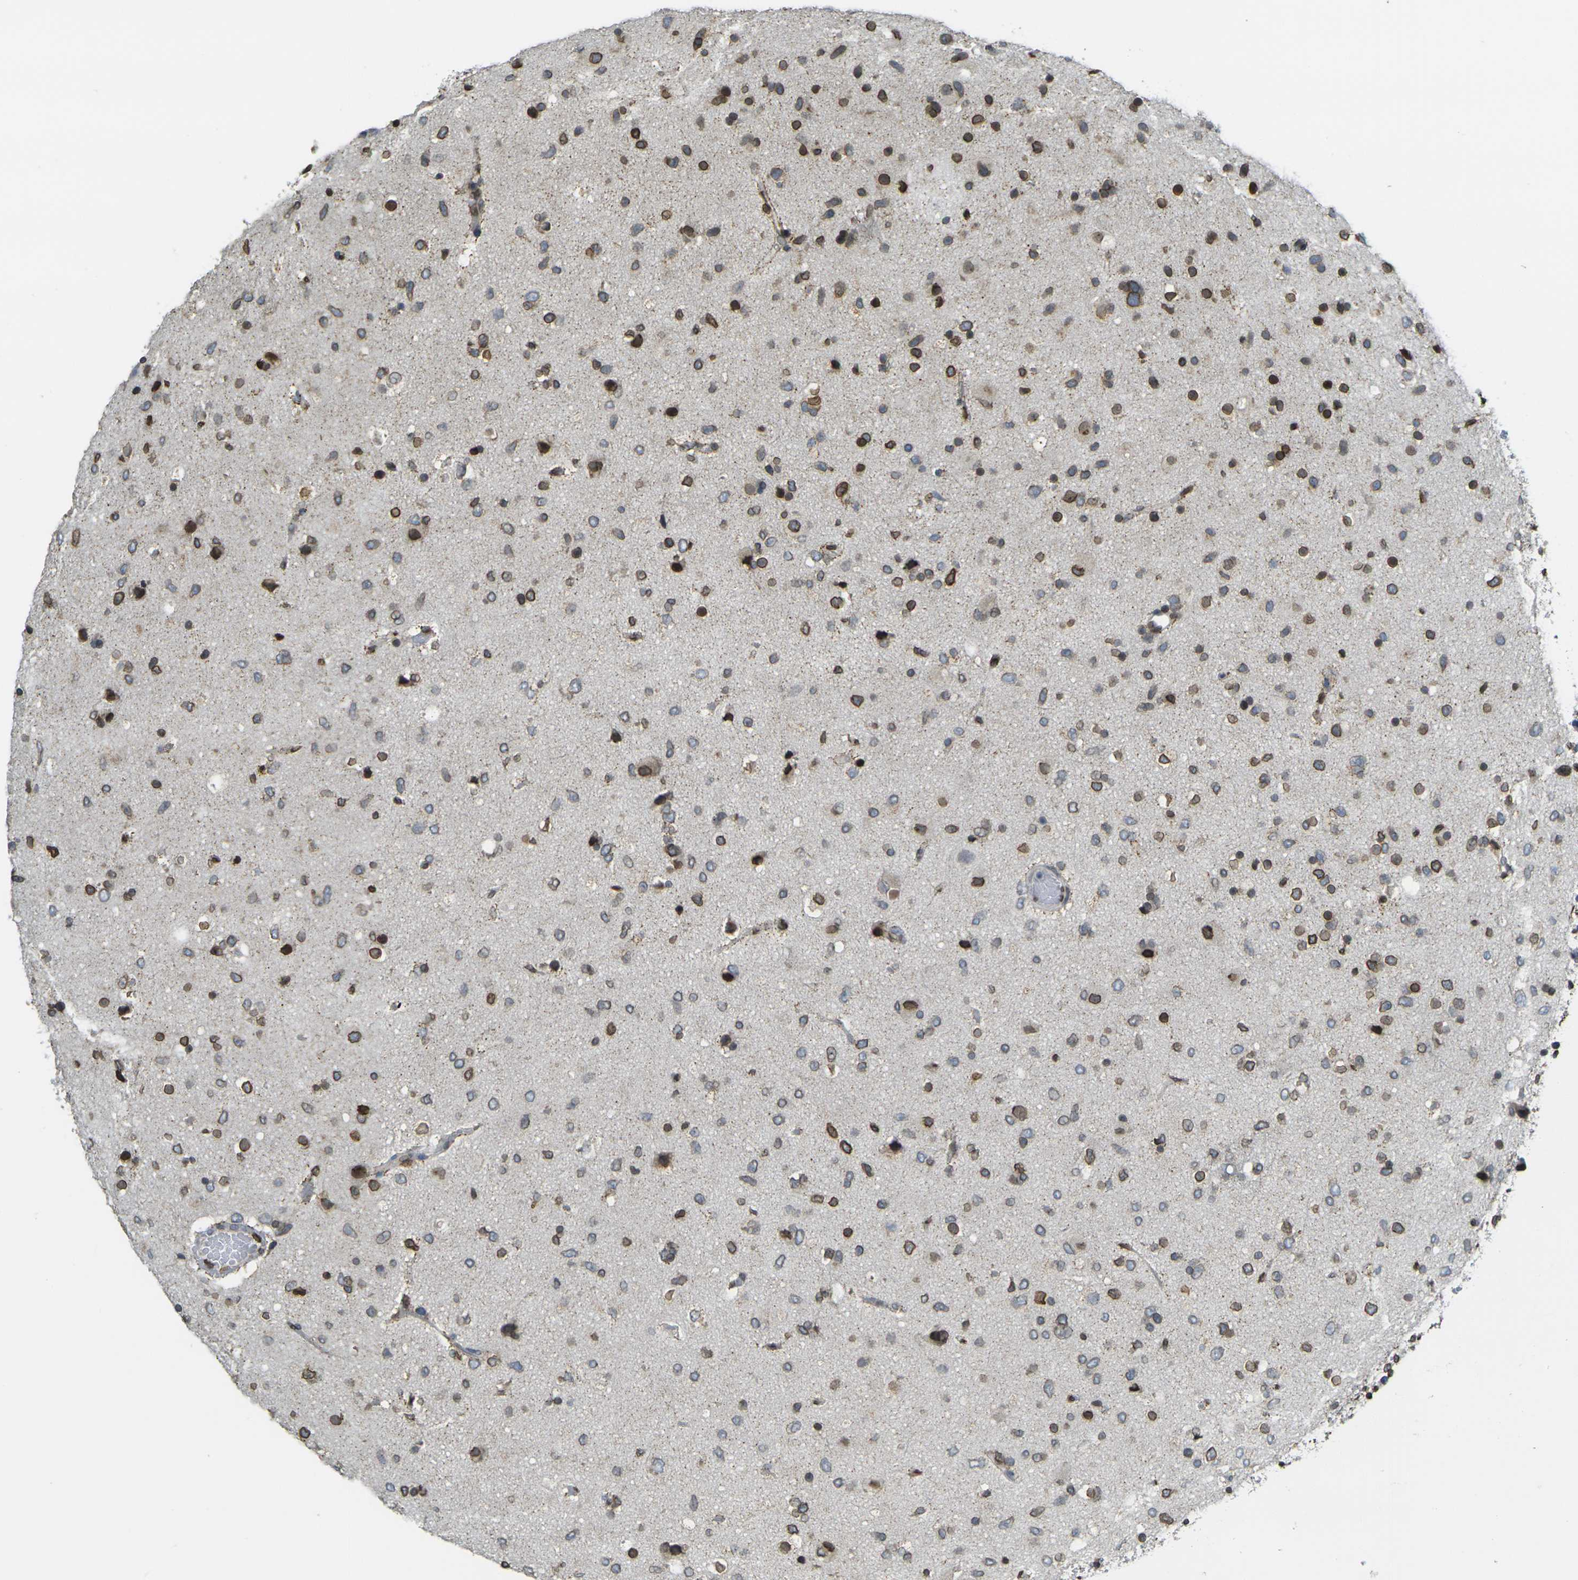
{"staining": {"intensity": "strong", "quantity": ">75%", "location": "cytoplasmic/membranous,nuclear"}, "tissue": "glioma", "cell_type": "Tumor cells", "image_type": "cancer", "snomed": [{"axis": "morphology", "description": "Glioma, malignant, Low grade"}, {"axis": "topography", "description": "Brain"}], "caption": "Protein staining shows strong cytoplasmic/membranous and nuclear positivity in approximately >75% of tumor cells in glioma.", "gene": "BRDT", "patient": {"sex": "male", "age": 77}}